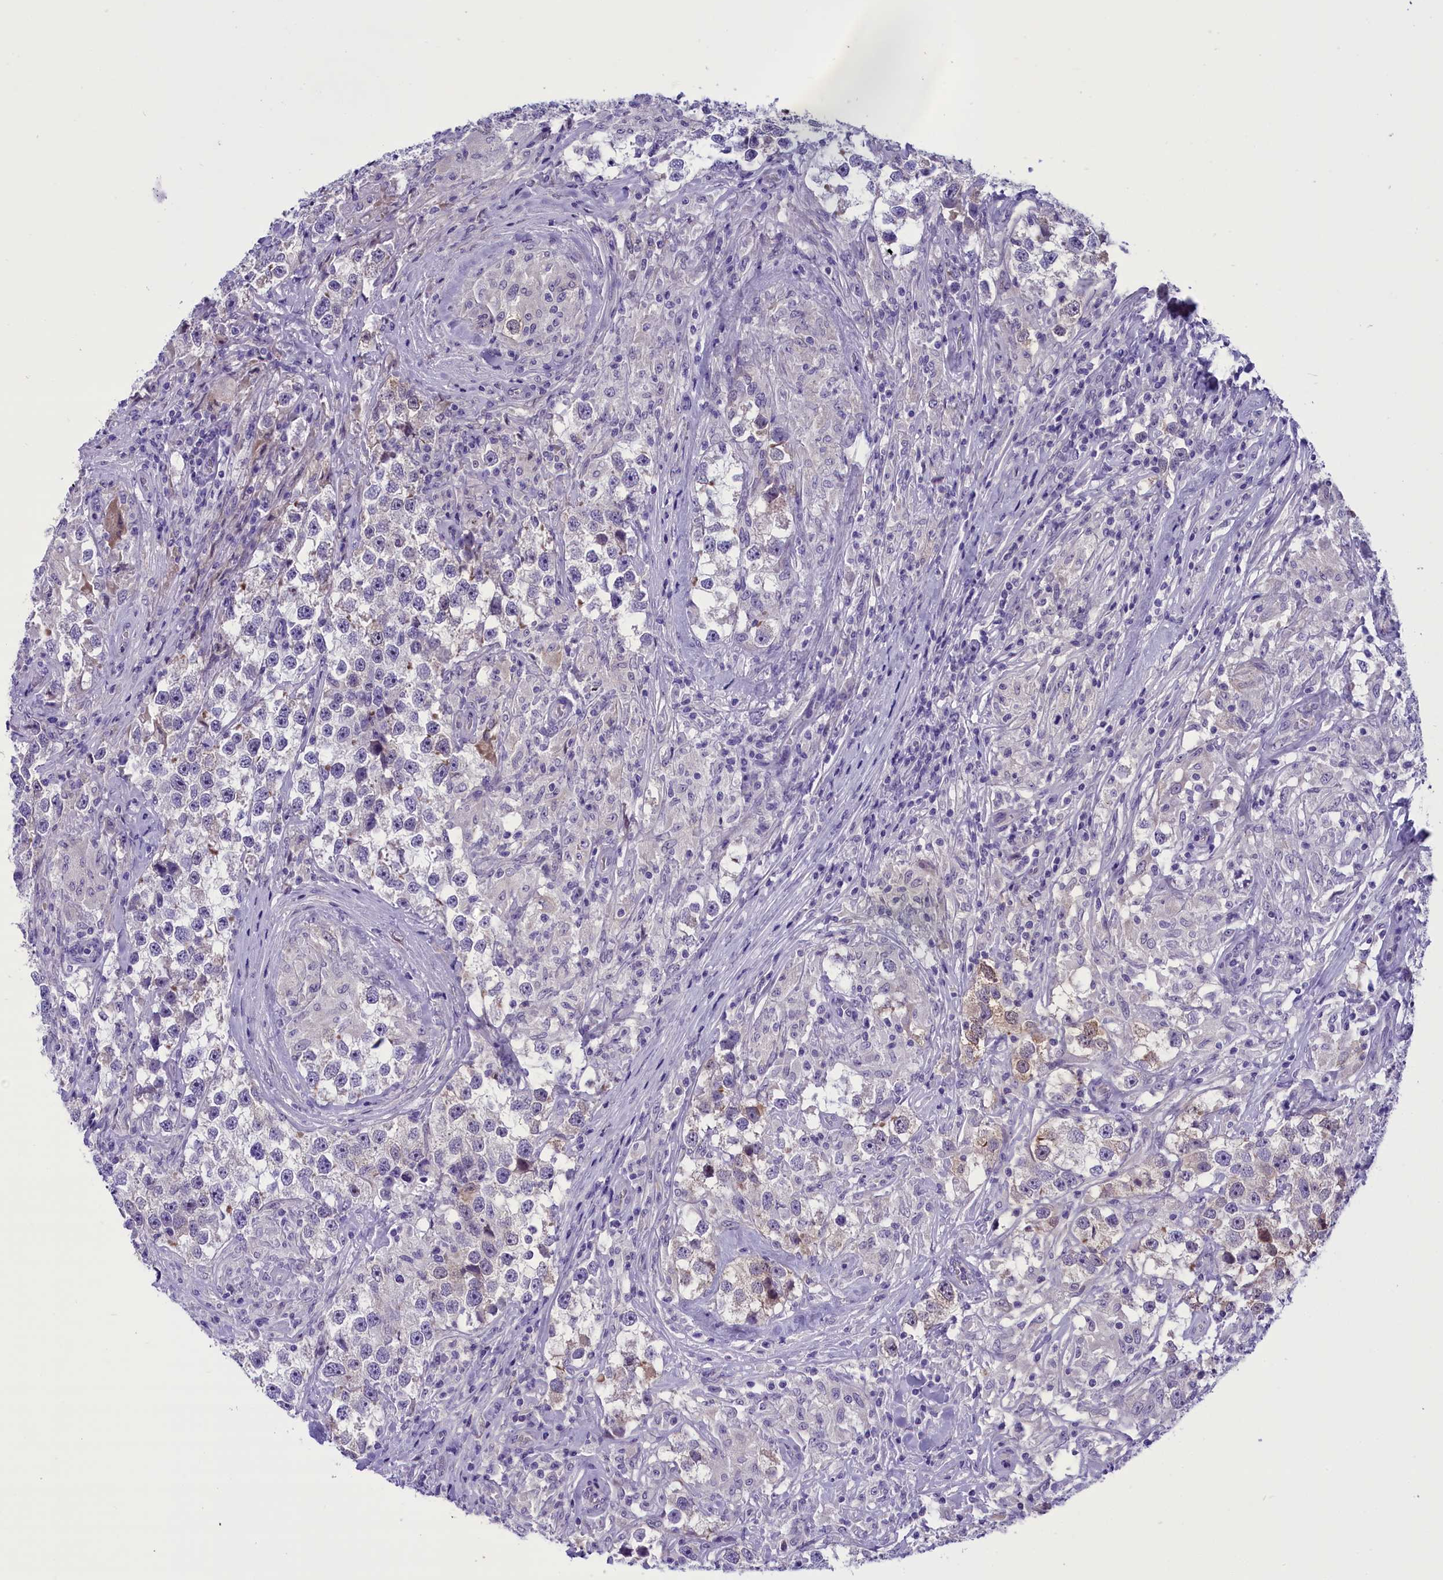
{"staining": {"intensity": "negative", "quantity": "none", "location": "none"}, "tissue": "testis cancer", "cell_type": "Tumor cells", "image_type": "cancer", "snomed": [{"axis": "morphology", "description": "Seminoma, NOS"}, {"axis": "topography", "description": "Testis"}], "caption": "This is a micrograph of immunohistochemistry staining of seminoma (testis), which shows no positivity in tumor cells. The staining was performed using DAB (3,3'-diaminobenzidine) to visualize the protein expression in brown, while the nuclei were stained in blue with hematoxylin (Magnification: 20x).", "gene": "PRR15", "patient": {"sex": "male", "age": 46}}